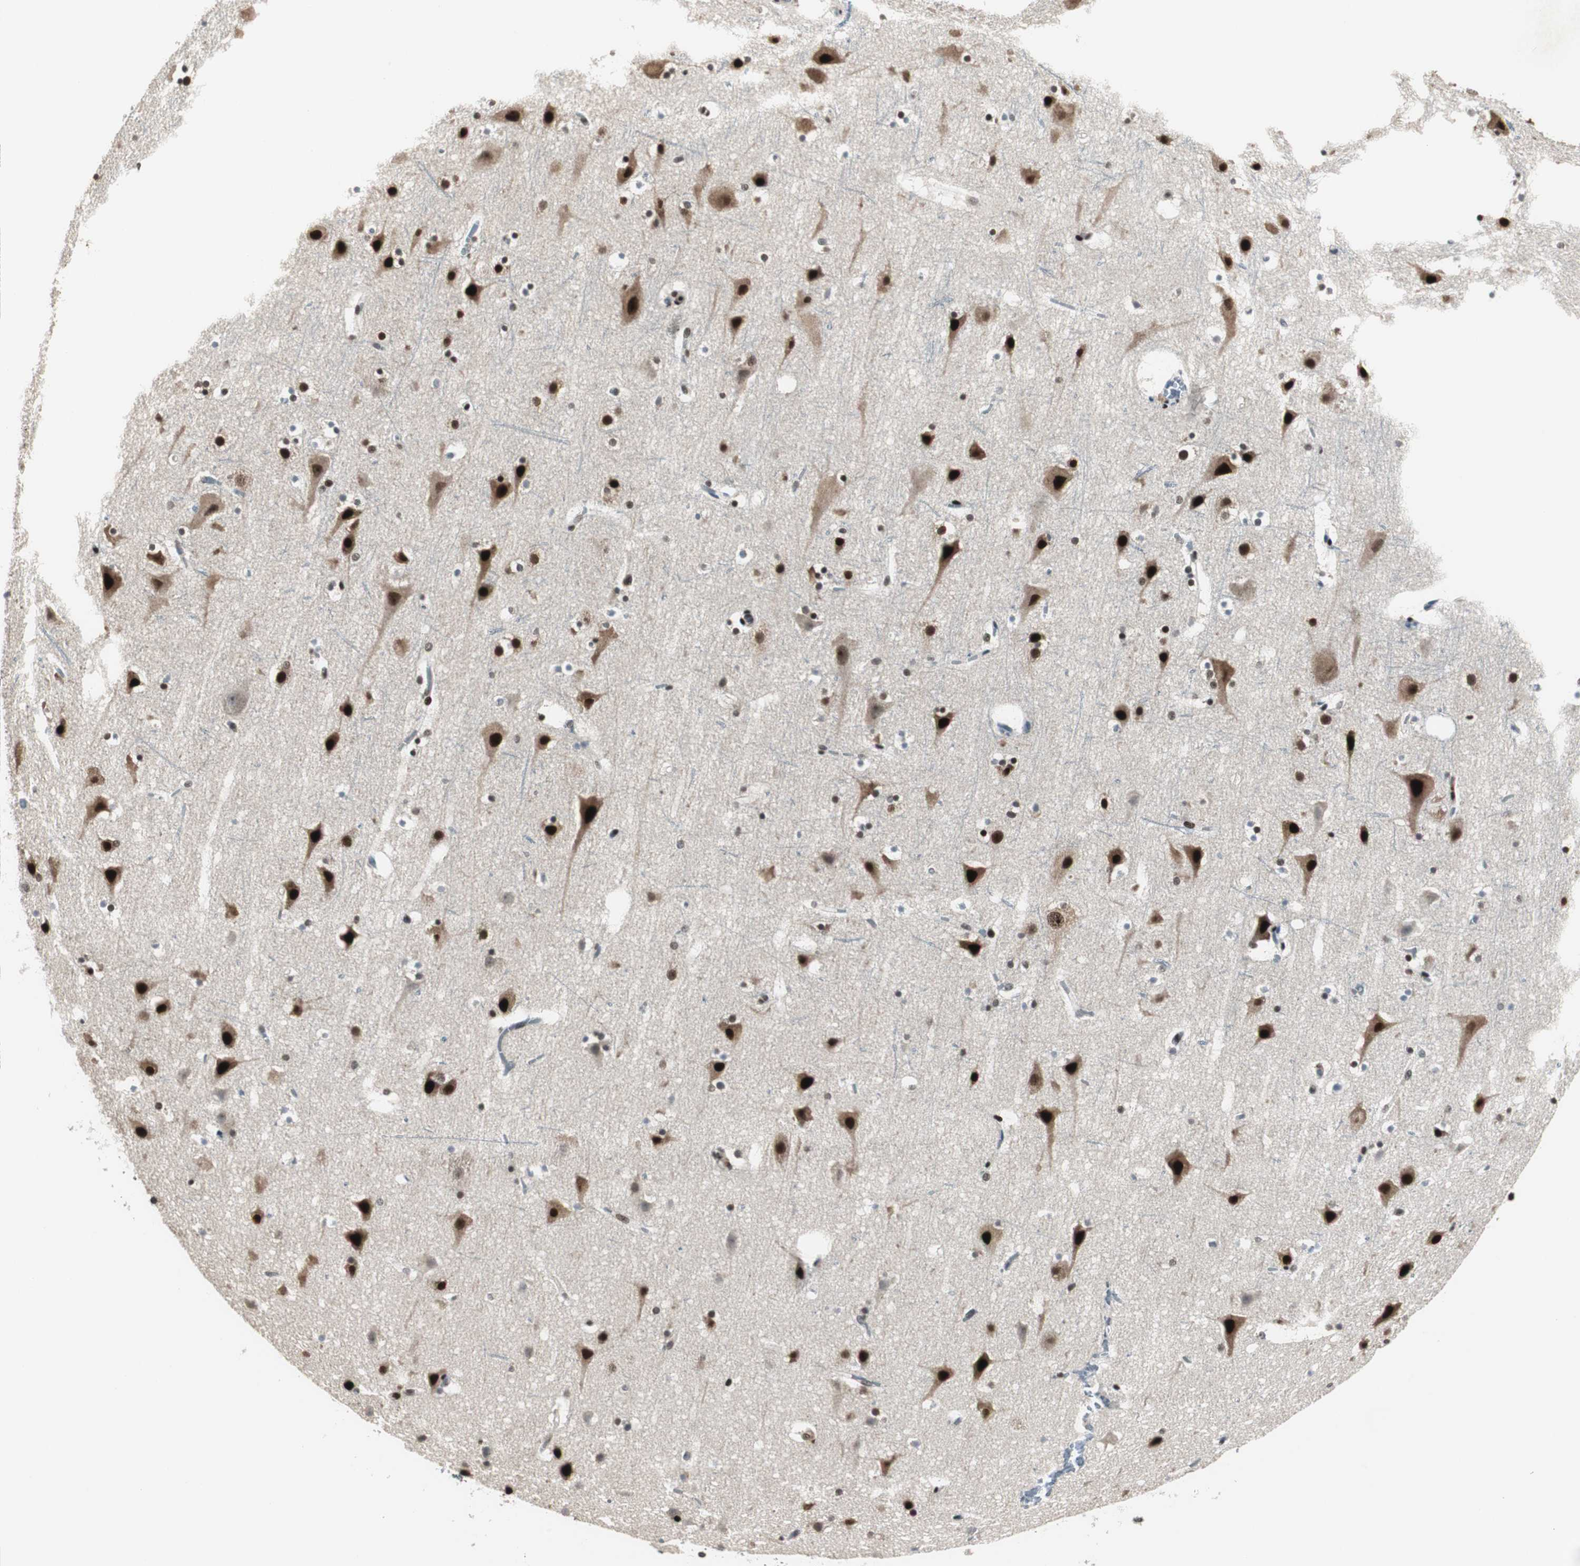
{"staining": {"intensity": "weak", "quantity": "25%-75%", "location": "nuclear"}, "tissue": "cerebral cortex", "cell_type": "Endothelial cells", "image_type": "normal", "snomed": [{"axis": "morphology", "description": "Normal tissue, NOS"}, {"axis": "topography", "description": "Cerebral cortex"}], "caption": "Benign cerebral cortex was stained to show a protein in brown. There is low levels of weak nuclear staining in approximately 25%-75% of endothelial cells. (DAB IHC with brightfield microscopy, high magnification).", "gene": "CDK9", "patient": {"sex": "male", "age": 45}}